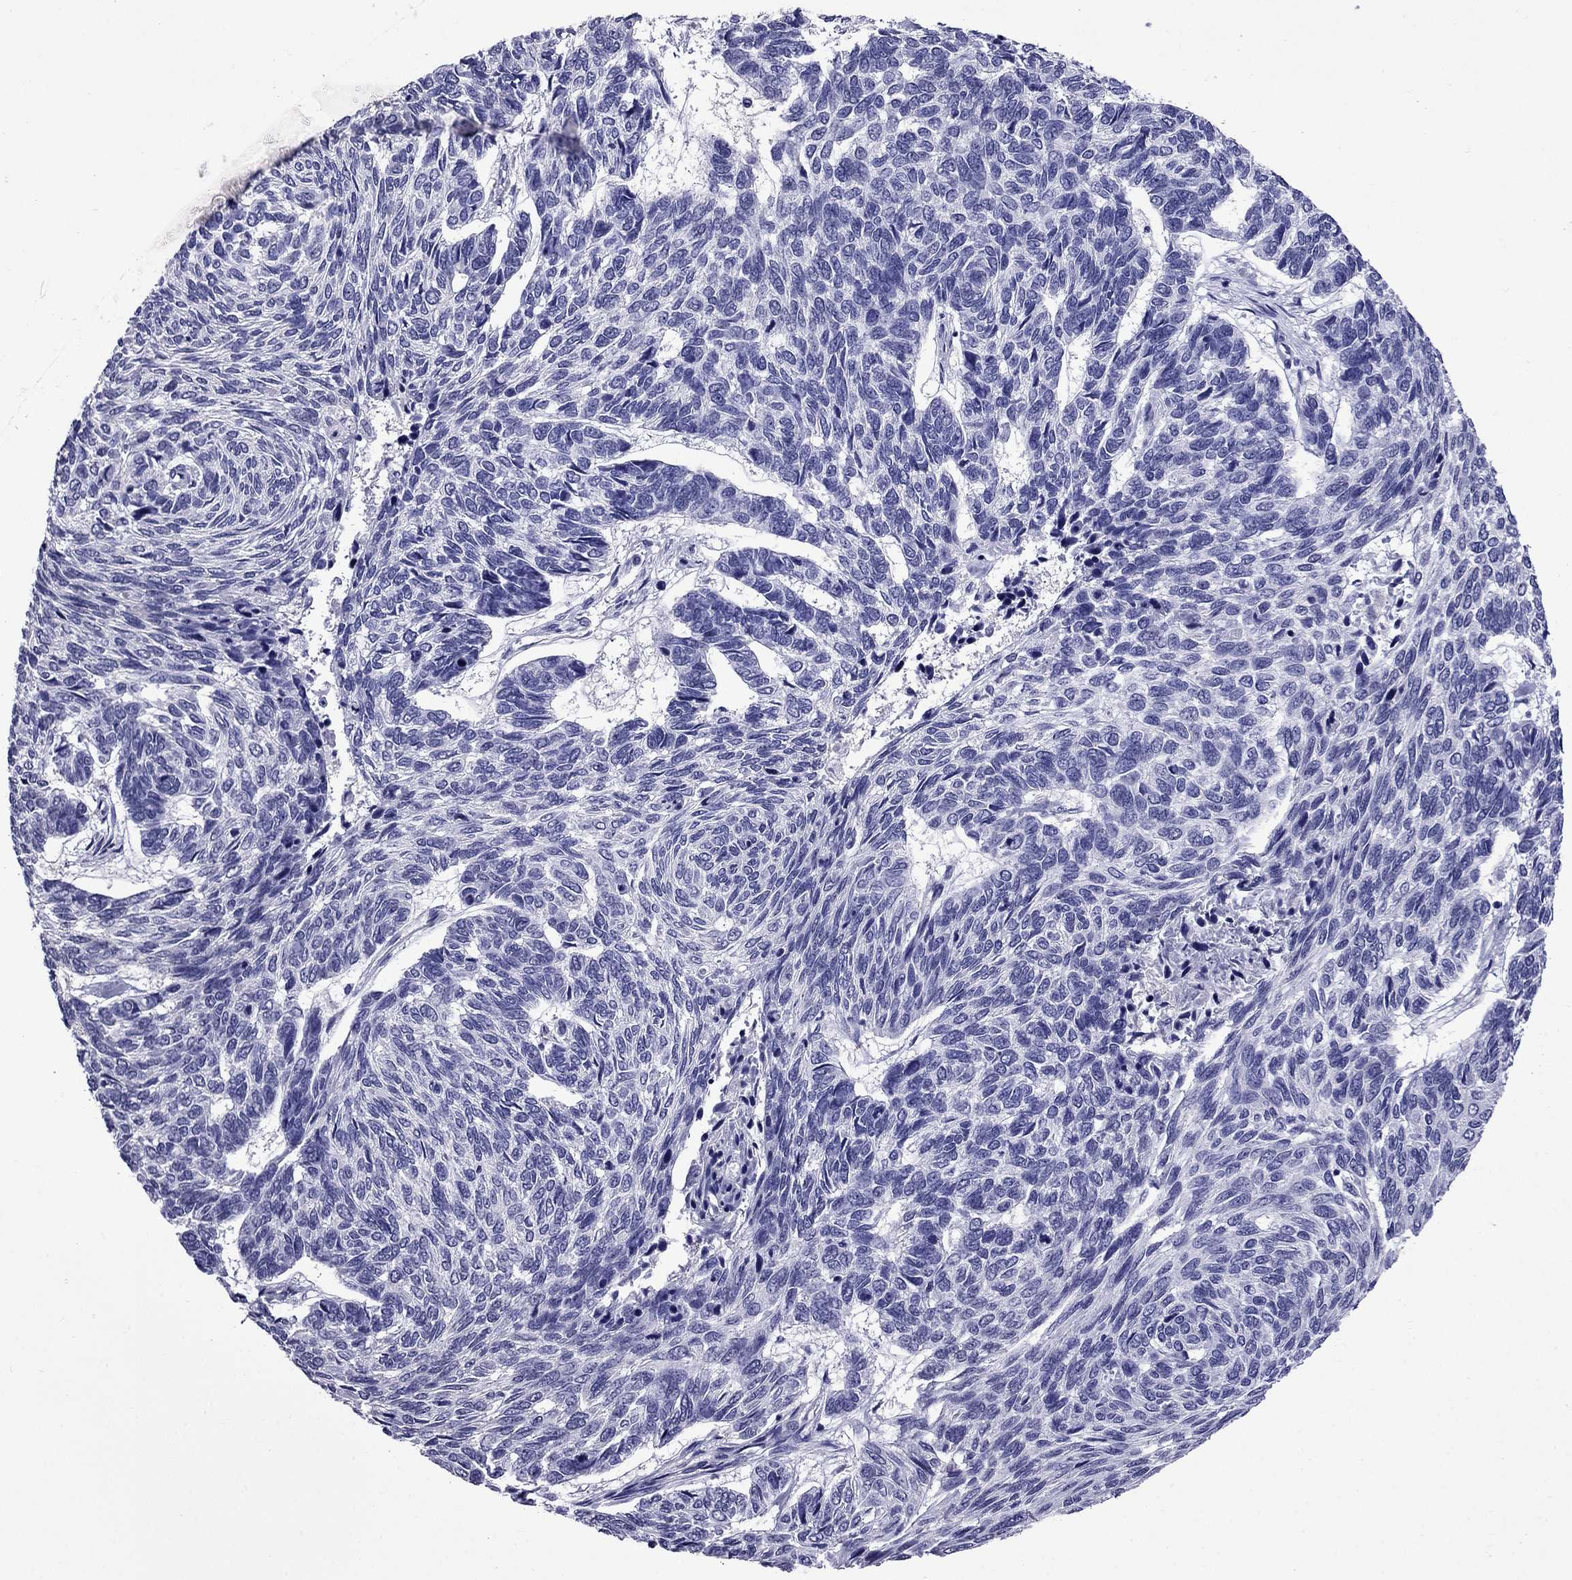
{"staining": {"intensity": "negative", "quantity": "none", "location": "none"}, "tissue": "skin cancer", "cell_type": "Tumor cells", "image_type": "cancer", "snomed": [{"axis": "morphology", "description": "Basal cell carcinoma"}, {"axis": "topography", "description": "Skin"}], "caption": "Immunohistochemical staining of skin cancer reveals no significant staining in tumor cells.", "gene": "OLFM4", "patient": {"sex": "female", "age": 65}}